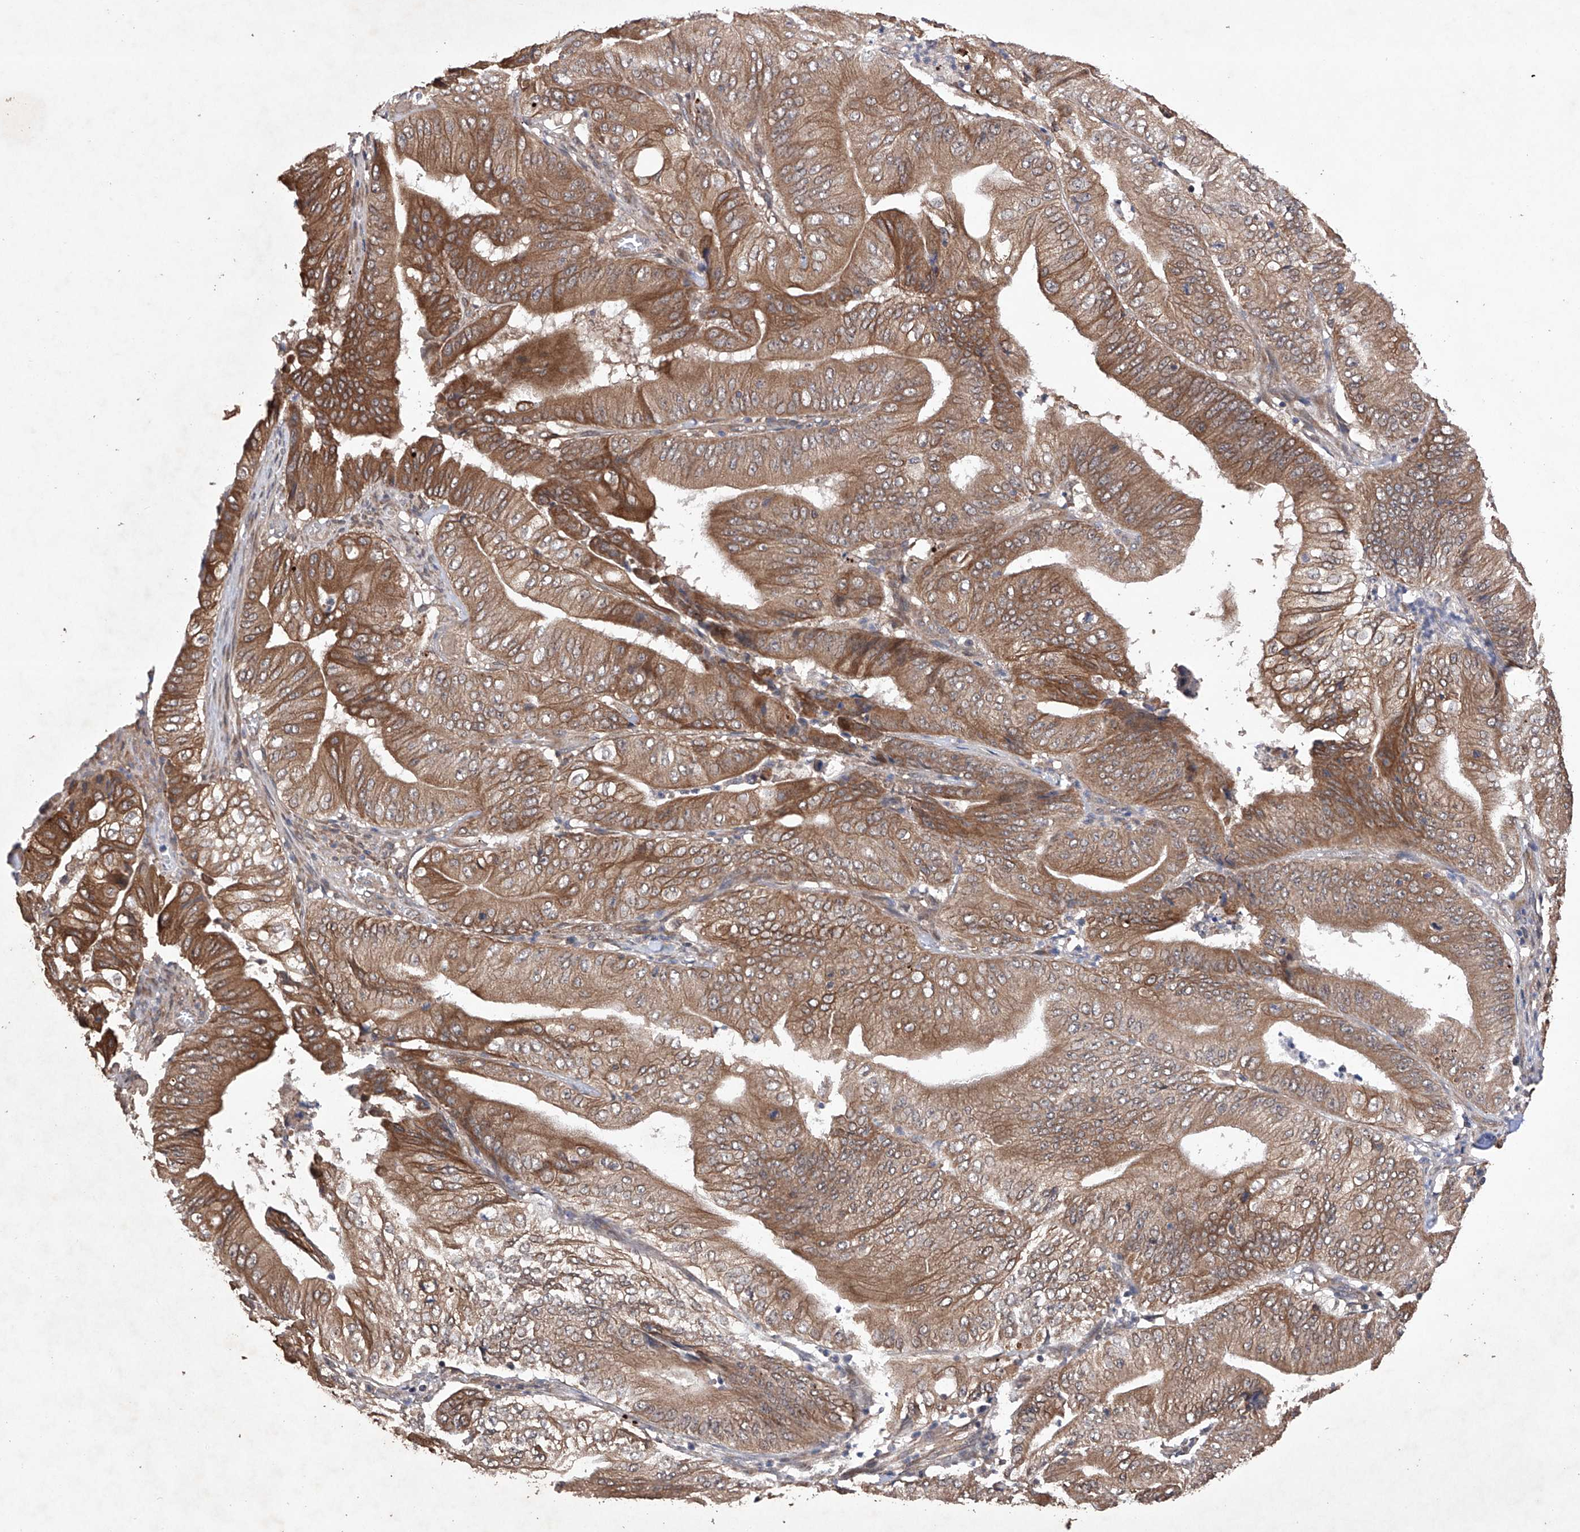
{"staining": {"intensity": "moderate", "quantity": ">75%", "location": "cytoplasmic/membranous"}, "tissue": "pancreatic cancer", "cell_type": "Tumor cells", "image_type": "cancer", "snomed": [{"axis": "morphology", "description": "Adenocarcinoma, NOS"}, {"axis": "topography", "description": "Pancreas"}], "caption": "Protein expression analysis of adenocarcinoma (pancreatic) demonstrates moderate cytoplasmic/membranous positivity in about >75% of tumor cells.", "gene": "LURAP1", "patient": {"sex": "female", "age": 77}}